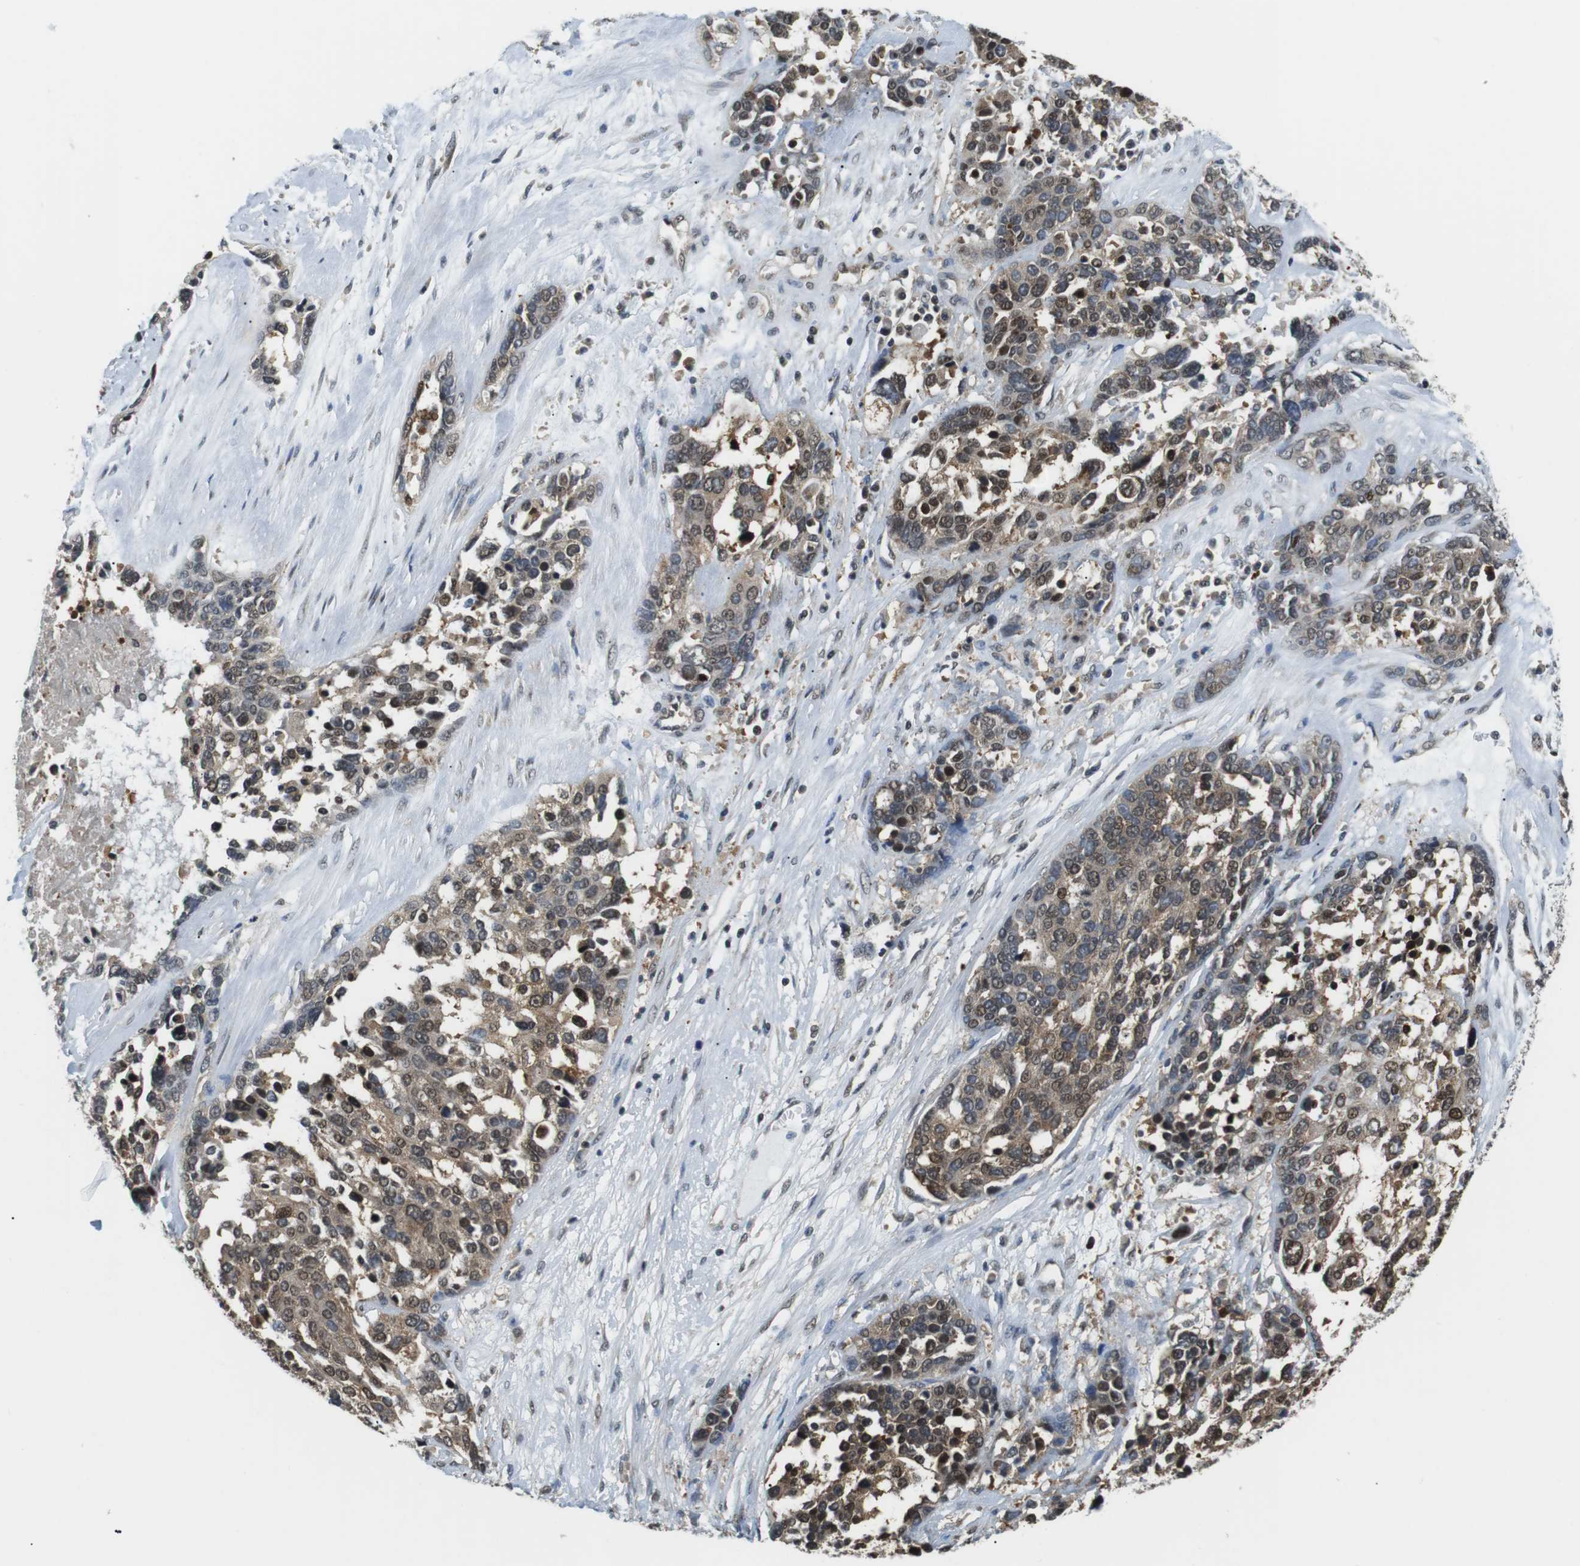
{"staining": {"intensity": "moderate", "quantity": ">75%", "location": "cytoplasmic/membranous,nuclear"}, "tissue": "ovarian cancer", "cell_type": "Tumor cells", "image_type": "cancer", "snomed": [{"axis": "morphology", "description": "Cystadenocarcinoma, serous, NOS"}, {"axis": "topography", "description": "Ovary"}], "caption": "A brown stain highlights moderate cytoplasmic/membranous and nuclear staining of a protein in human ovarian cancer tumor cells. (Brightfield microscopy of DAB IHC at high magnification).", "gene": "CSNK2B", "patient": {"sex": "female", "age": 44}}